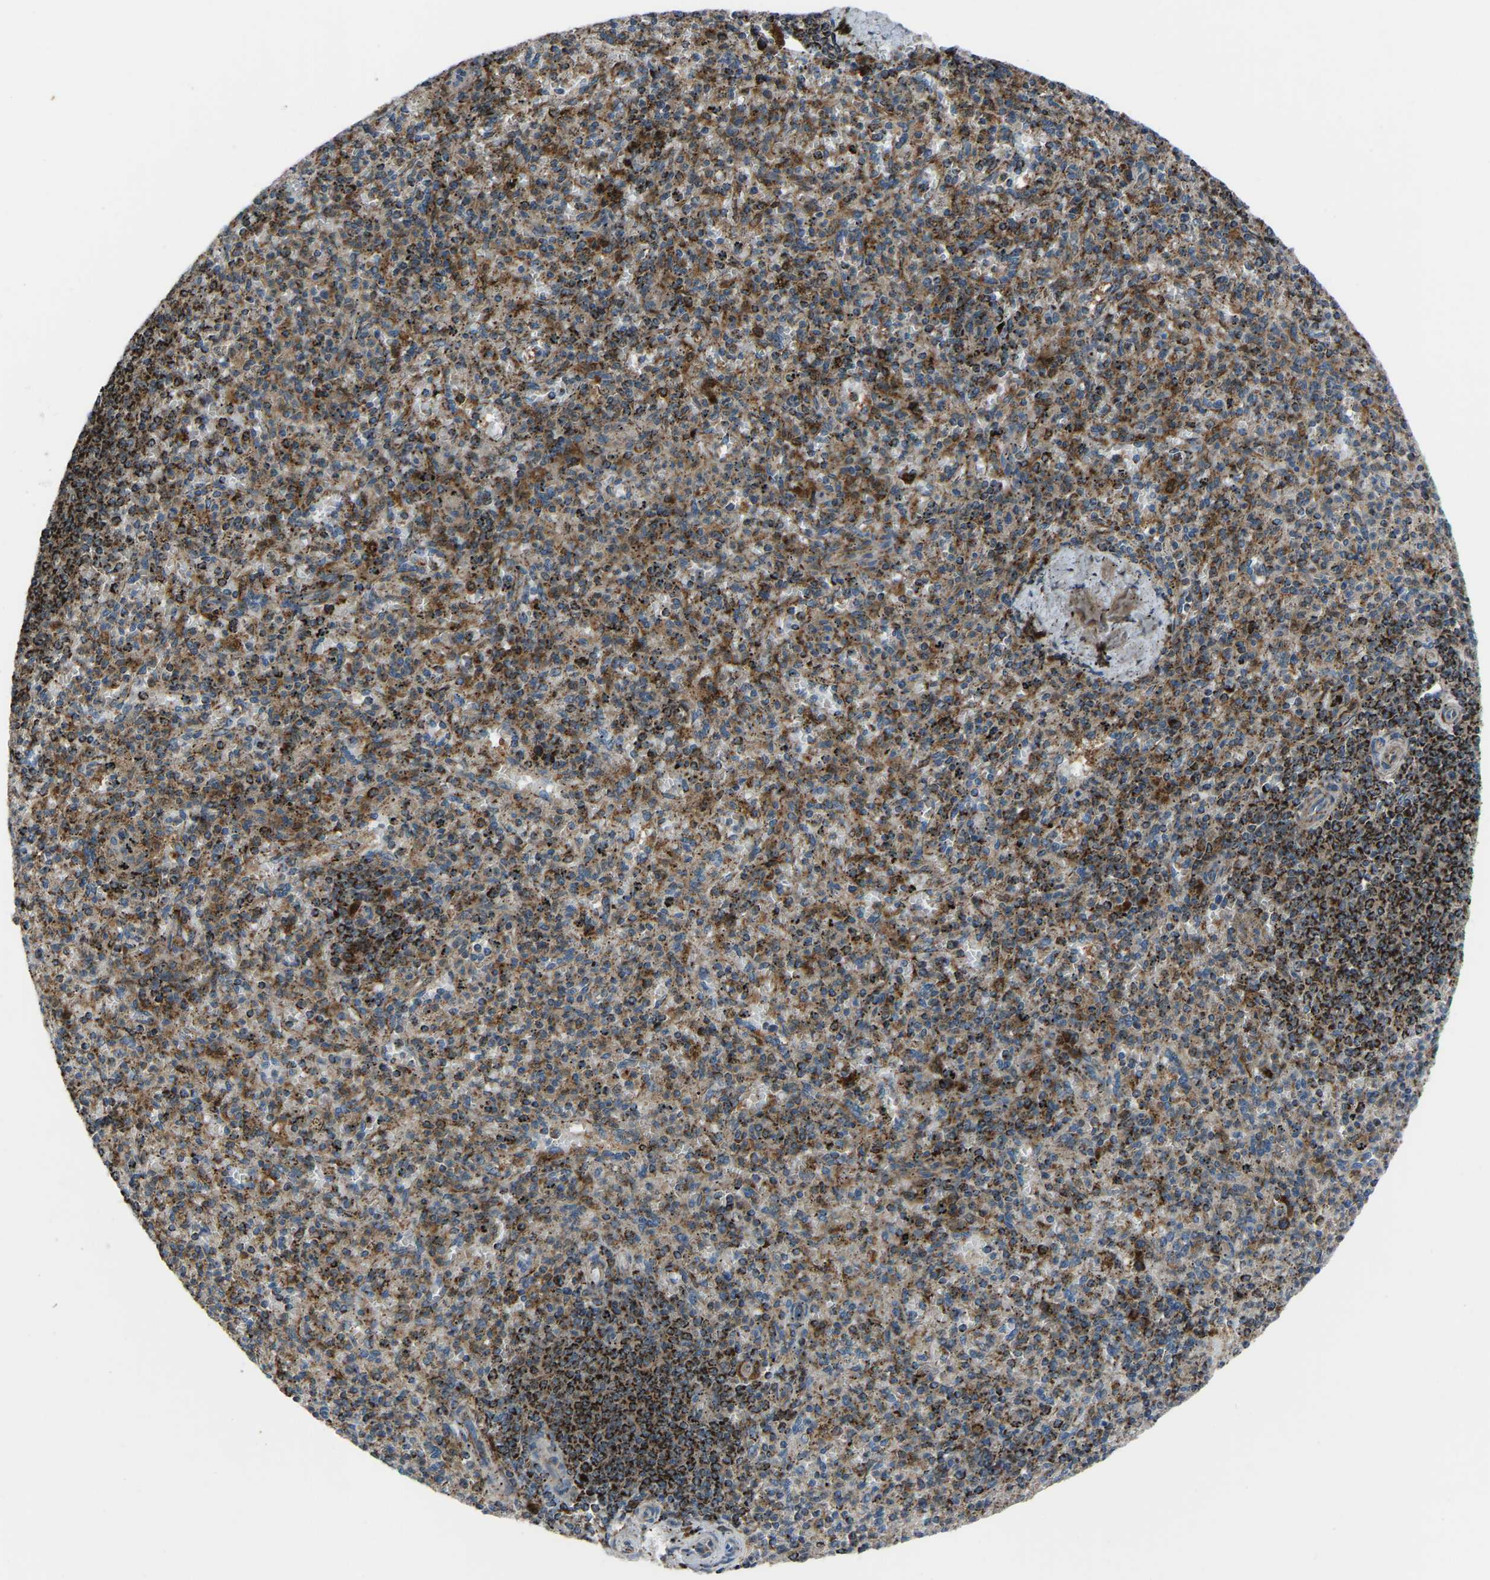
{"staining": {"intensity": "strong", "quantity": ">75%", "location": "cytoplasmic/membranous"}, "tissue": "spleen", "cell_type": "Cells in red pulp", "image_type": "normal", "snomed": [{"axis": "morphology", "description": "Normal tissue, NOS"}, {"axis": "topography", "description": "Spleen"}], "caption": "Immunohistochemistry (IHC) (DAB (3,3'-diaminobenzidine)) staining of normal spleen displays strong cytoplasmic/membranous protein expression in approximately >75% of cells in red pulp. The staining was performed using DAB (3,3'-diaminobenzidine) to visualize the protein expression in brown, while the nuclei were stained in blue with hematoxylin (Magnification: 20x).", "gene": "AKR1A1", "patient": {"sex": "male", "age": 72}}